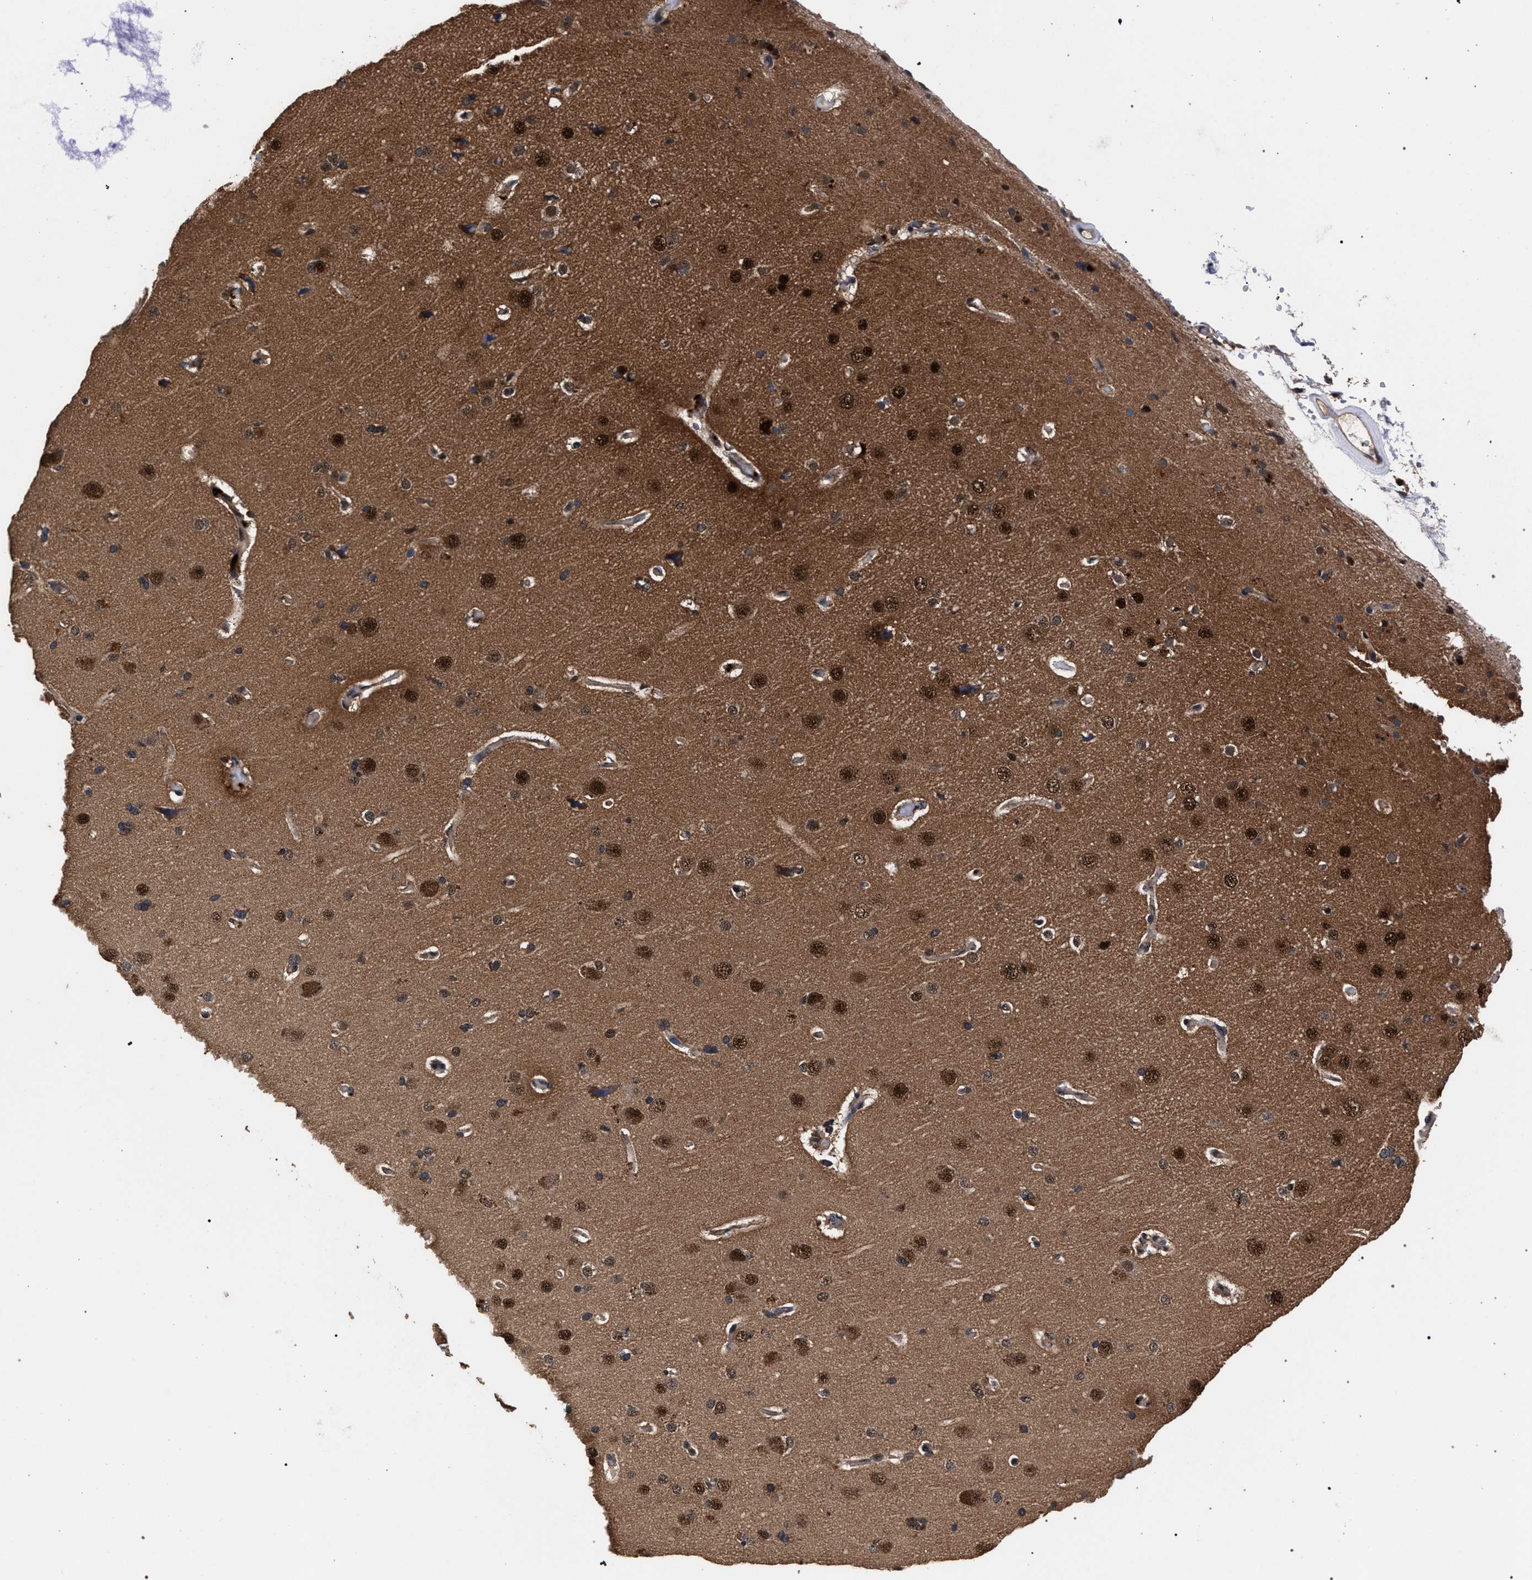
{"staining": {"intensity": "weak", "quantity": ">75%", "location": "cytoplasmic/membranous"}, "tissue": "cerebral cortex", "cell_type": "Endothelial cells", "image_type": "normal", "snomed": [{"axis": "morphology", "description": "Normal tissue, NOS"}, {"axis": "topography", "description": "Cerebral cortex"}], "caption": "Immunohistochemical staining of unremarkable cerebral cortex demonstrates weak cytoplasmic/membranous protein expression in approximately >75% of endothelial cells.", "gene": "ACOX1", "patient": {"sex": "male", "age": 62}}